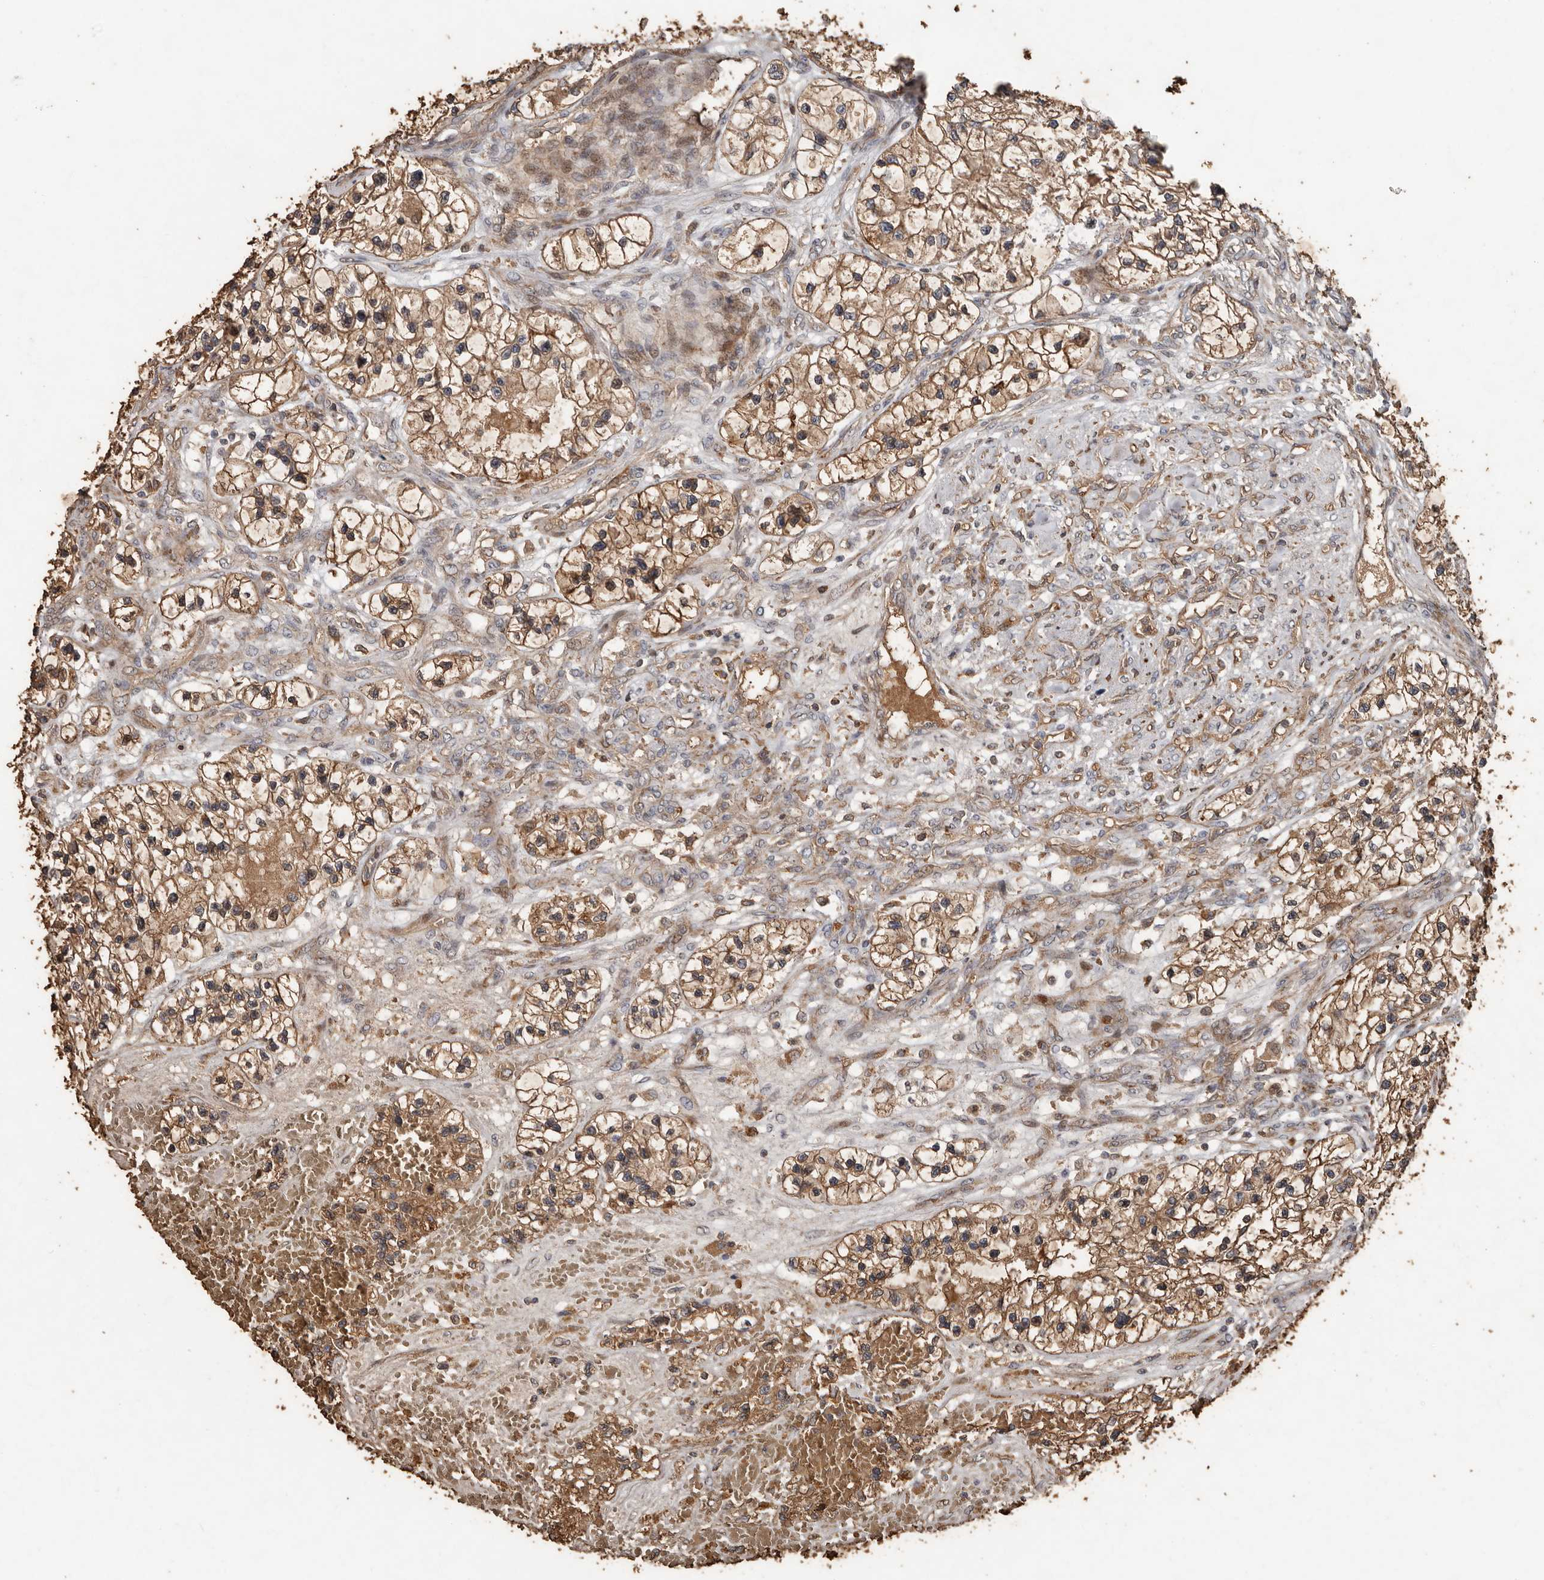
{"staining": {"intensity": "moderate", "quantity": ">75%", "location": "cytoplasmic/membranous"}, "tissue": "renal cancer", "cell_type": "Tumor cells", "image_type": "cancer", "snomed": [{"axis": "morphology", "description": "Adenocarcinoma, NOS"}, {"axis": "topography", "description": "Kidney"}], "caption": "Immunohistochemistry (IHC) image of human adenocarcinoma (renal) stained for a protein (brown), which reveals medium levels of moderate cytoplasmic/membranous expression in about >75% of tumor cells.", "gene": "RANBP17", "patient": {"sex": "female", "age": 57}}